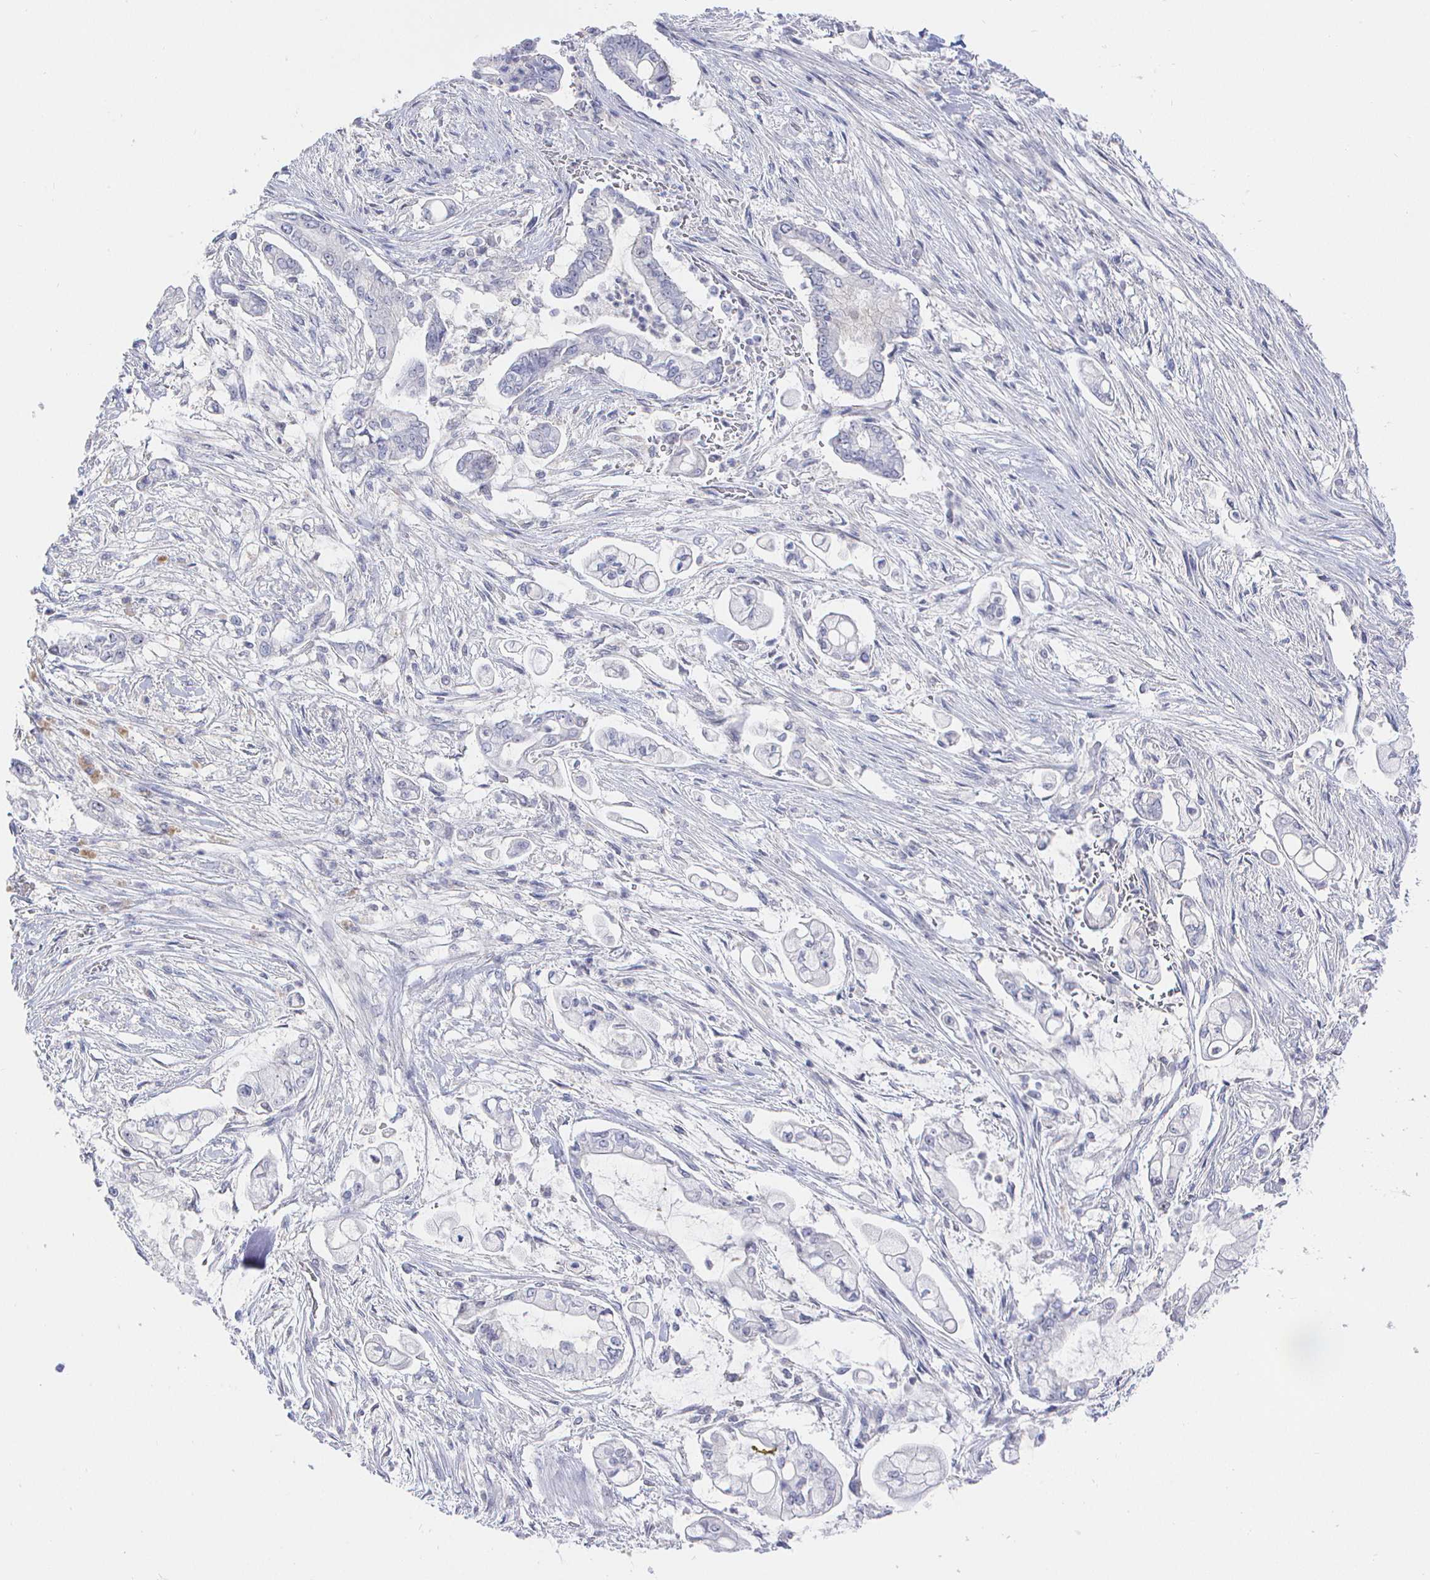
{"staining": {"intensity": "negative", "quantity": "none", "location": "none"}, "tissue": "pancreatic cancer", "cell_type": "Tumor cells", "image_type": "cancer", "snomed": [{"axis": "morphology", "description": "Adenocarcinoma, NOS"}, {"axis": "topography", "description": "Pancreas"}], "caption": "This is a image of immunohistochemistry (IHC) staining of pancreatic adenocarcinoma, which shows no positivity in tumor cells.", "gene": "LRRC23", "patient": {"sex": "female", "age": 69}}